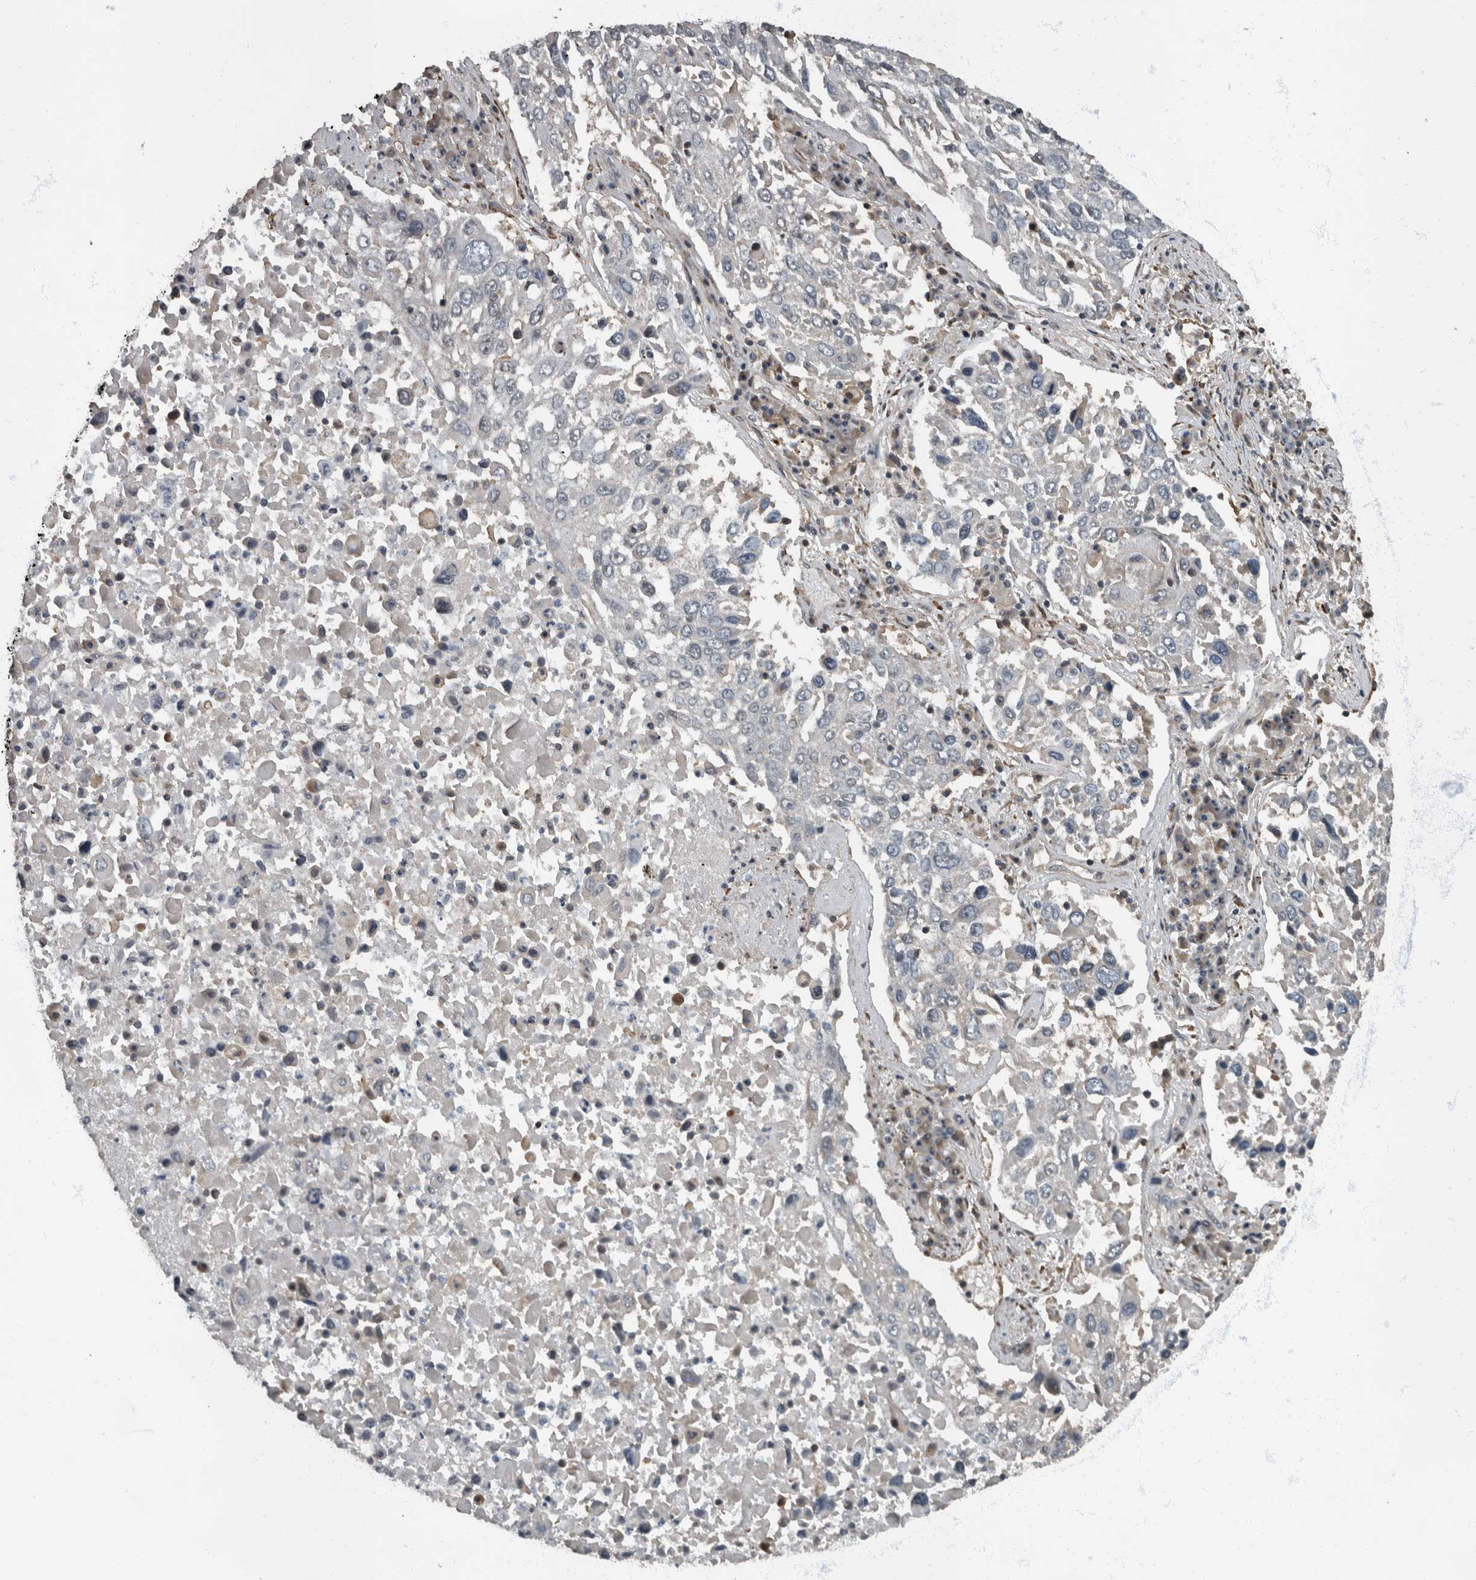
{"staining": {"intensity": "negative", "quantity": "none", "location": "none"}, "tissue": "lung cancer", "cell_type": "Tumor cells", "image_type": "cancer", "snomed": [{"axis": "morphology", "description": "Squamous cell carcinoma, NOS"}, {"axis": "topography", "description": "Lung"}], "caption": "A high-resolution image shows immunohistochemistry (IHC) staining of lung squamous cell carcinoma, which reveals no significant staining in tumor cells.", "gene": "RABGGTB", "patient": {"sex": "male", "age": 65}}